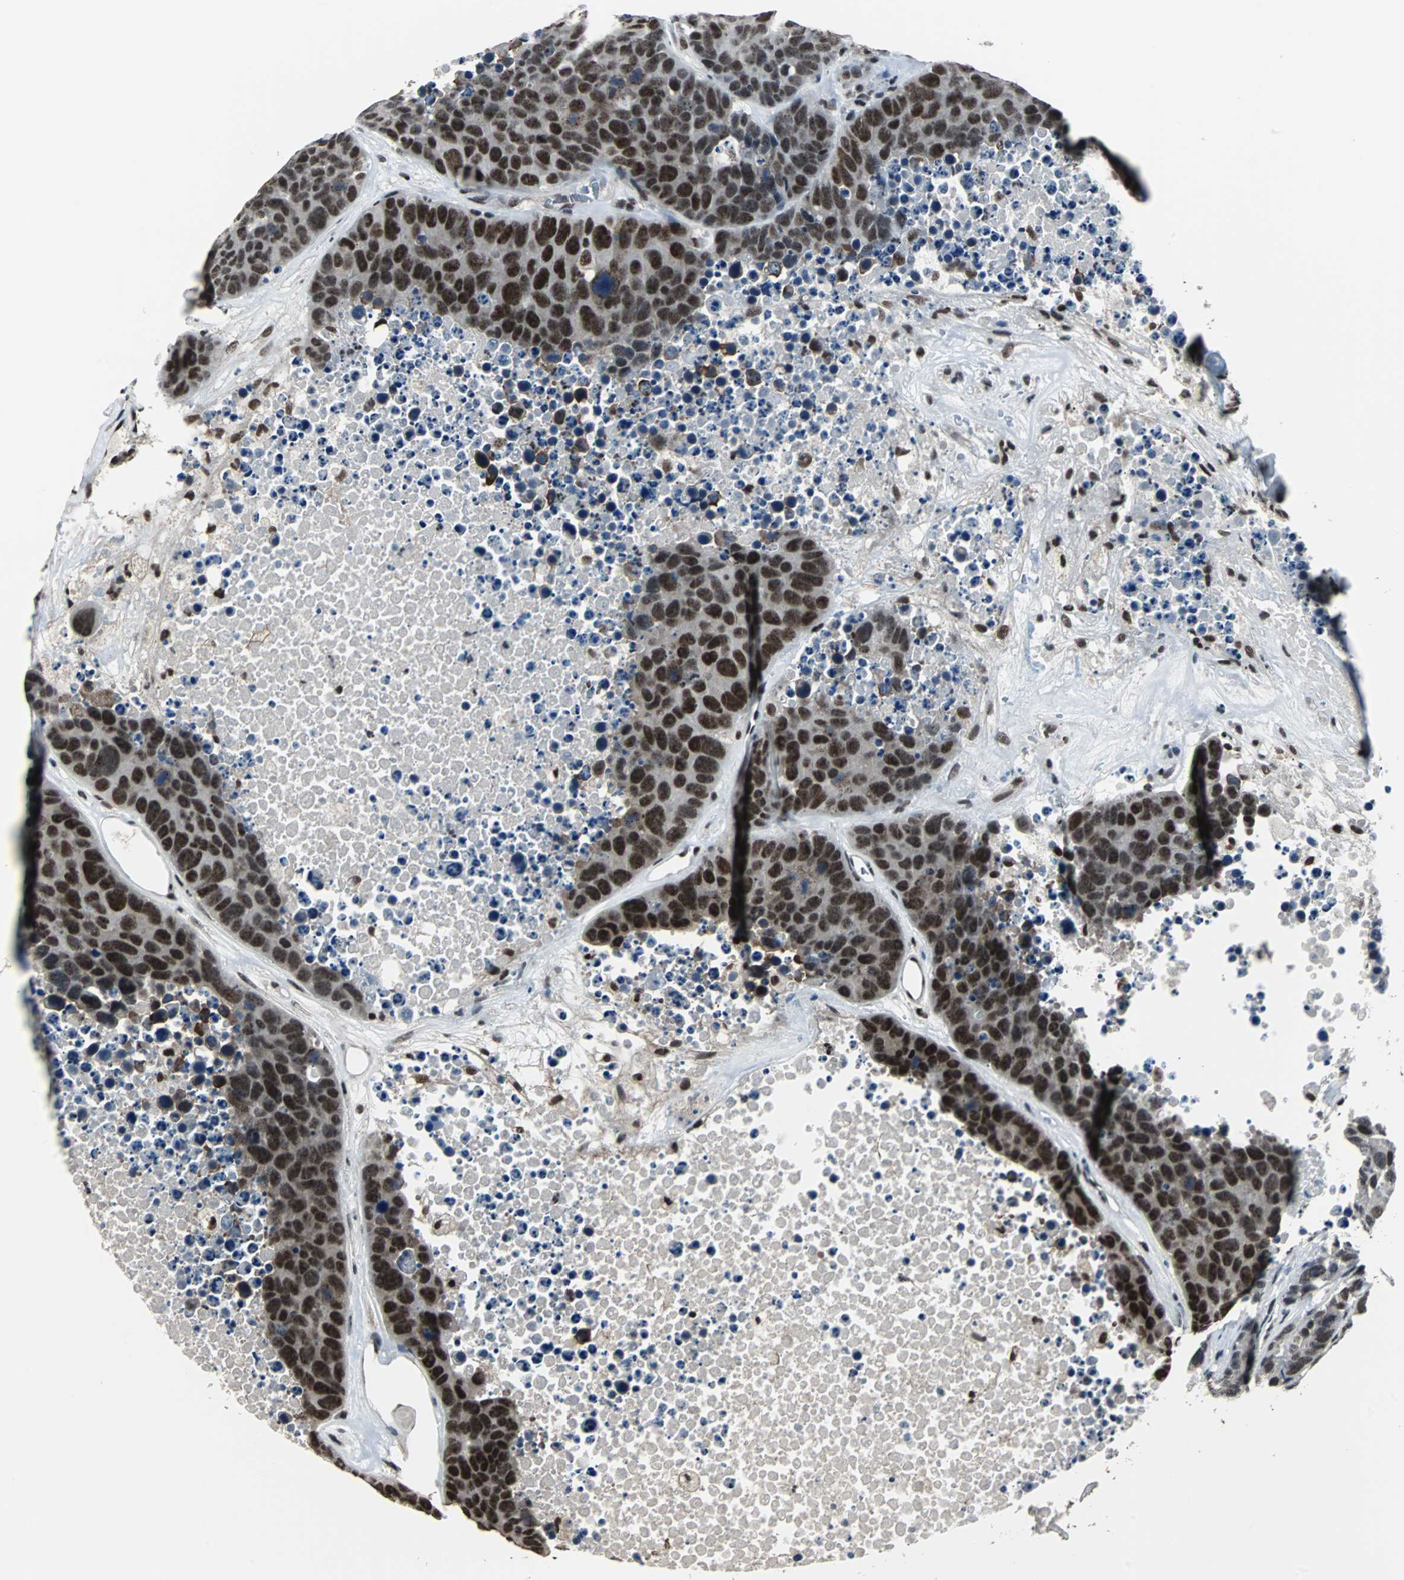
{"staining": {"intensity": "strong", "quantity": ">75%", "location": "nuclear"}, "tissue": "carcinoid", "cell_type": "Tumor cells", "image_type": "cancer", "snomed": [{"axis": "morphology", "description": "Carcinoid, malignant, NOS"}, {"axis": "topography", "description": "Lung"}], "caption": "IHC staining of carcinoid, which reveals high levels of strong nuclear staining in approximately >75% of tumor cells indicating strong nuclear protein positivity. The staining was performed using DAB (brown) for protein detection and nuclei were counterstained in hematoxylin (blue).", "gene": "MKX", "patient": {"sex": "male", "age": 60}}